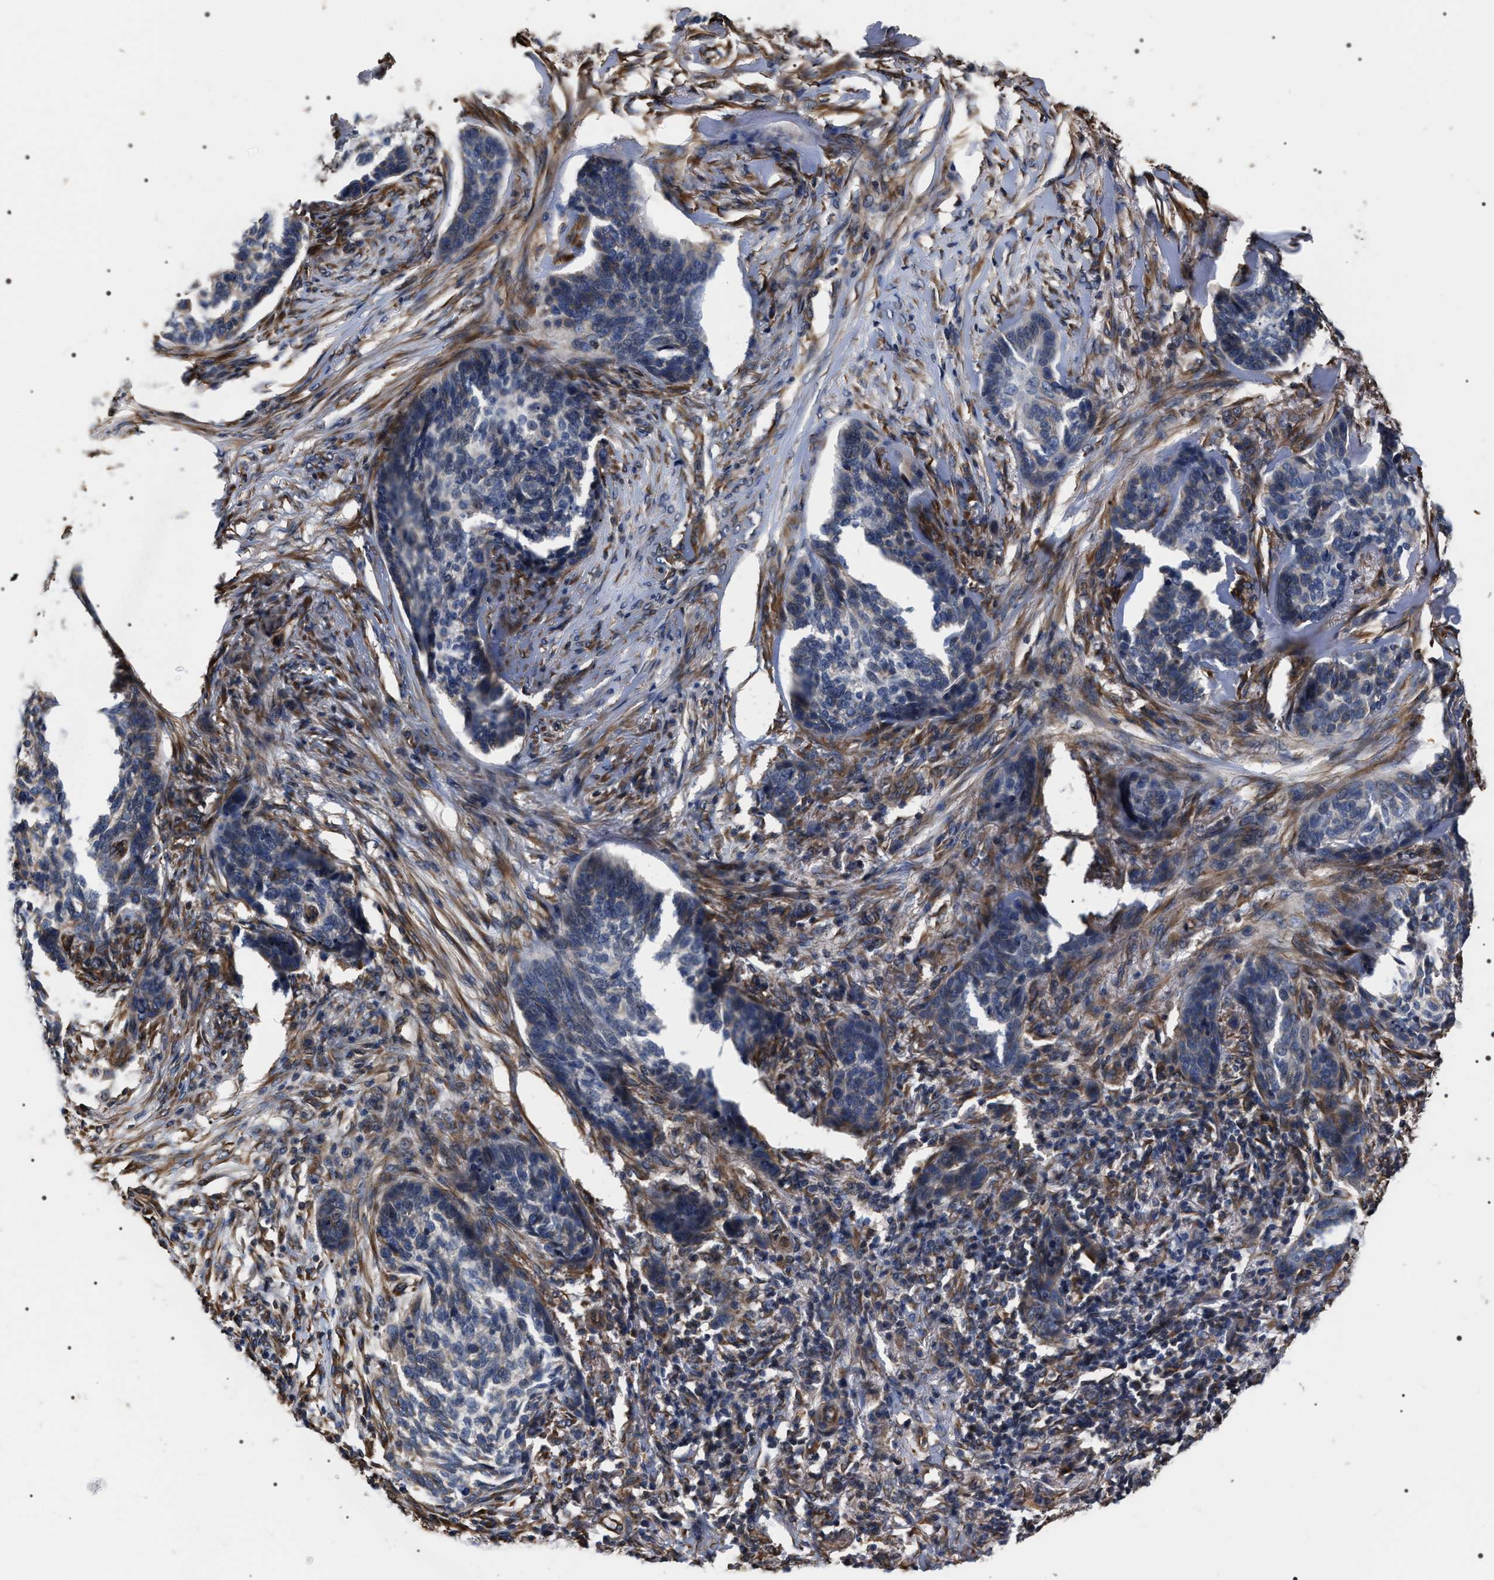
{"staining": {"intensity": "negative", "quantity": "none", "location": "none"}, "tissue": "skin cancer", "cell_type": "Tumor cells", "image_type": "cancer", "snomed": [{"axis": "morphology", "description": "Basal cell carcinoma"}, {"axis": "topography", "description": "Skin"}], "caption": "Skin basal cell carcinoma stained for a protein using IHC shows no positivity tumor cells.", "gene": "TSPAN33", "patient": {"sex": "male", "age": 85}}